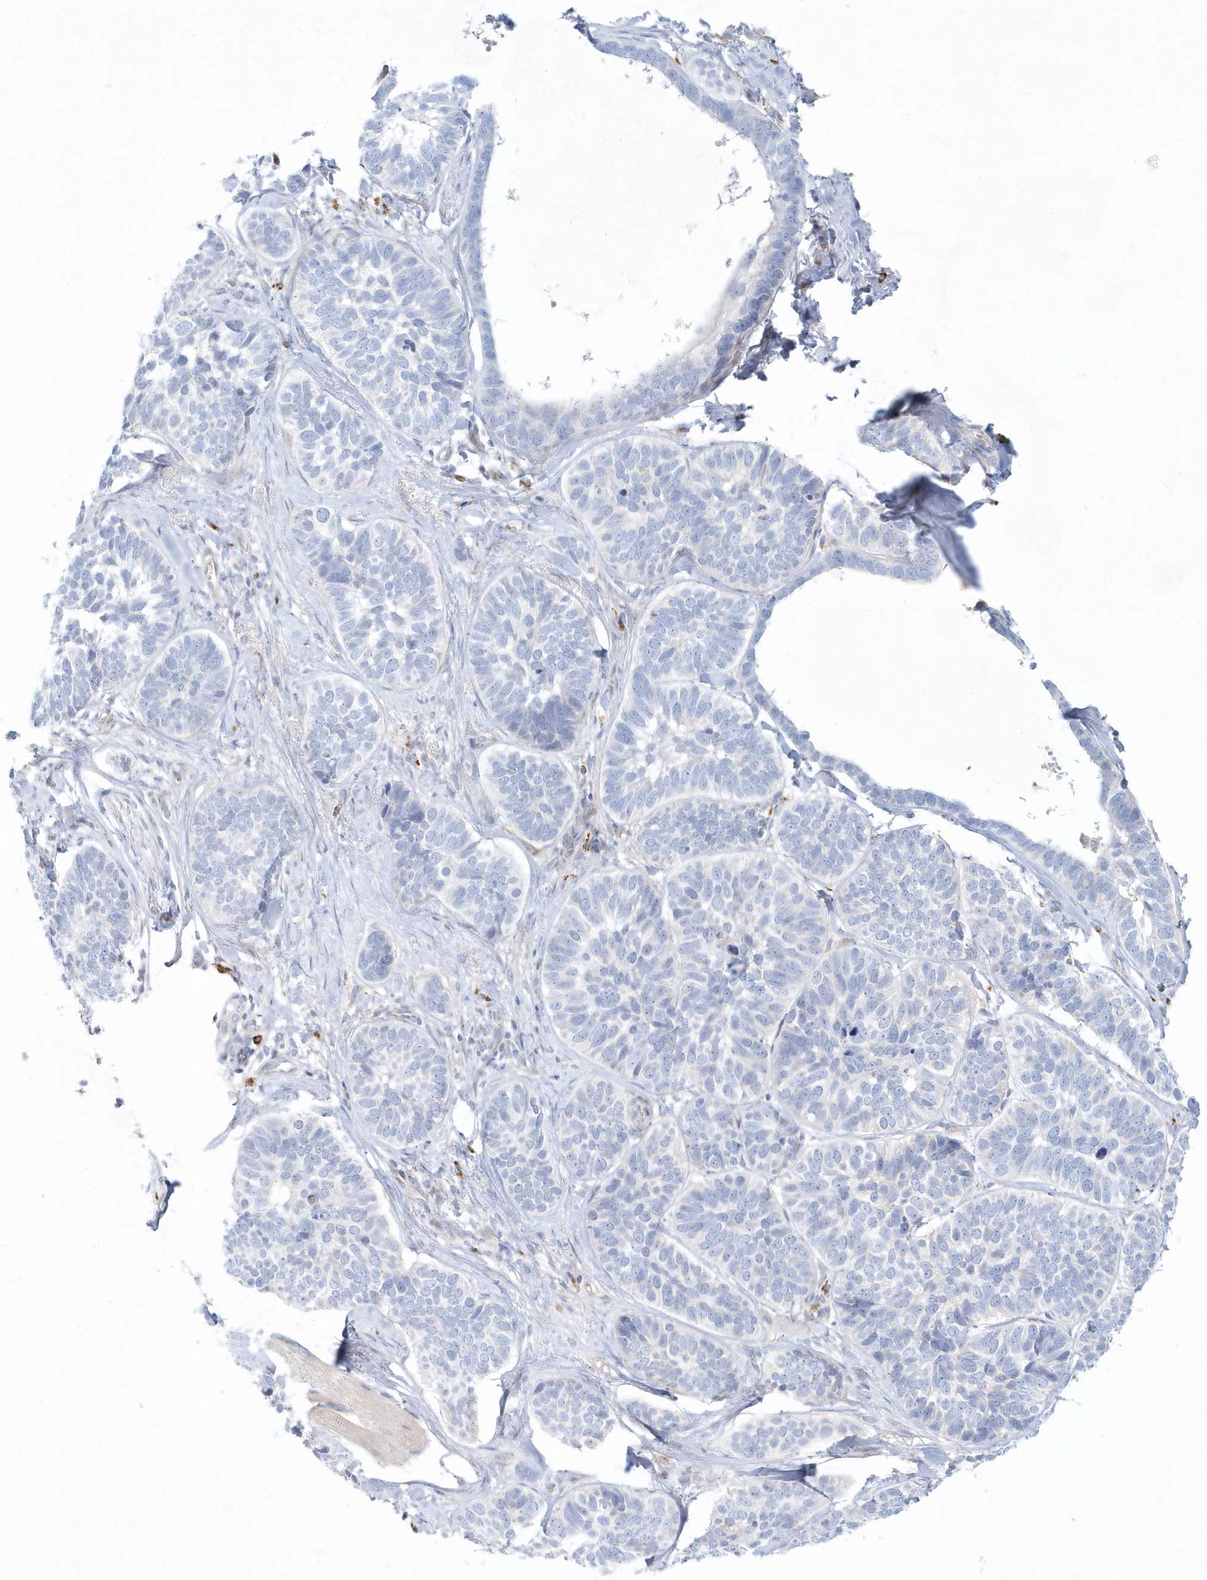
{"staining": {"intensity": "negative", "quantity": "none", "location": "none"}, "tissue": "skin cancer", "cell_type": "Tumor cells", "image_type": "cancer", "snomed": [{"axis": "morphology", "description": "Basal cell carcinoma"}, {"axis": "topography", "description": "Skin"}], "caption": "This histopathology image is of basal cell carcinoma (skin) stained with immunohistochemistry to label a protein in brown with the nuclei are counter-stained blue. There is no expression in tumor cells. (Stains: DAB (3,3'-diaminobenzidine) IHC with hematoxylin counter stain, Microscopy: brightfield microscopy at high magnification).", "gene": "DNAH1", "patient": {"sex": "male", "age": 62}}